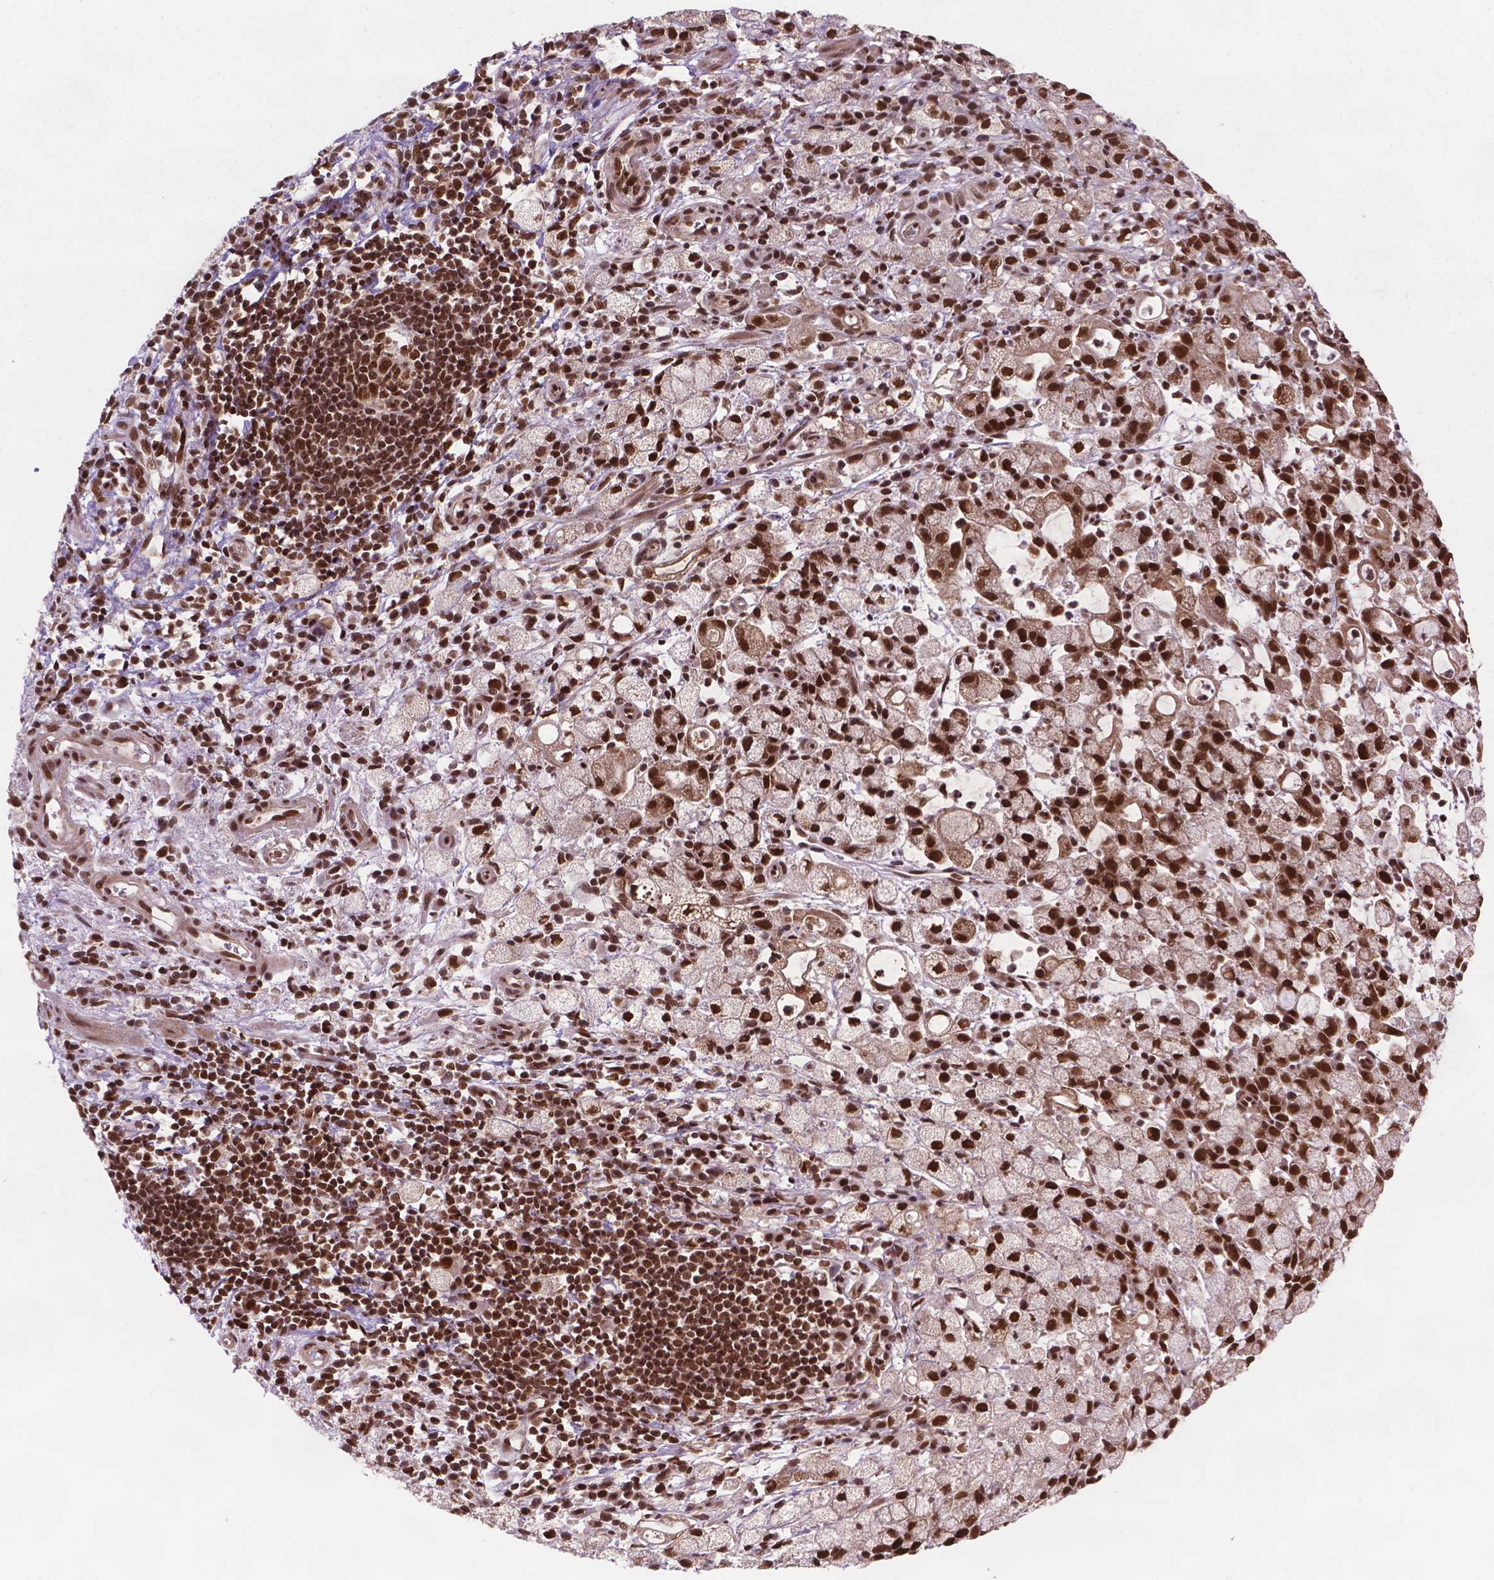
{"staining": {"intensity": "strong", "quantity": ">75%", "location": "nuclear"}, "tissue": "stomach cancer", "cell_type": "Tumor cells", "image_type": "cancer", "snomed": [{"axis": "morphology", "description": "Adenocarcinoma, NOS"}, {"axis": "topography", "description": "Stomach"}], "caption": "Immunohistochemical staining of stomach adenocarcinoma exhibits high levels of strong nuclear protein staining in approximately >75% of tumor cells. The protein of interest is stained brown, and the nuclei are stained in blue (DAB (3,3'-diaminobenzidine) IHC with brightfield microscopy, high magnification).", "gene": "SIRT6", "patient": {"sex": "male", "age": 58}}